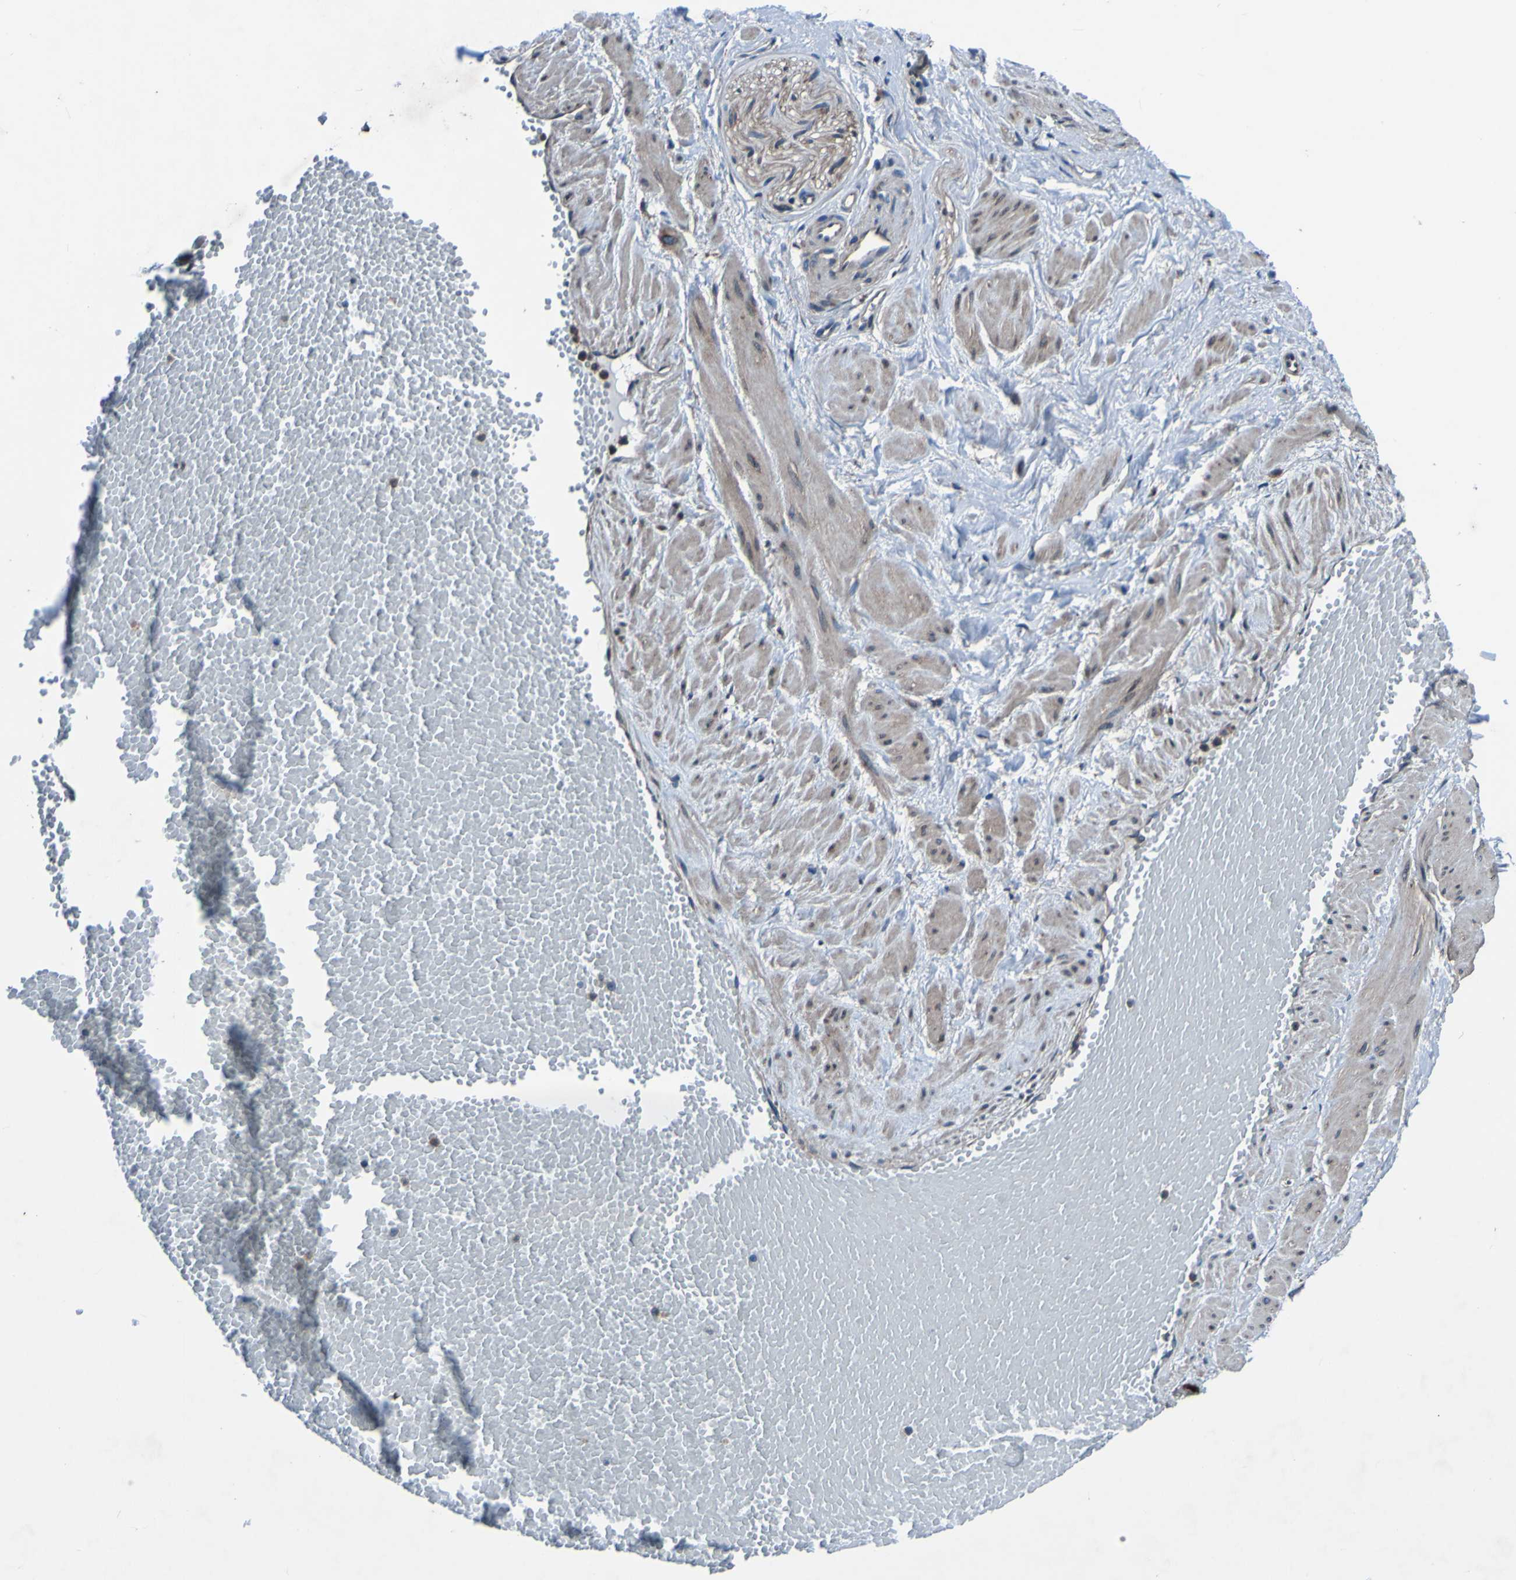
{"staining": {"intensity": "weak", "quantity": ">75%", "location": "cytoplasmic/membranous"}, "tissue": "adipose tissue", "cell_type": "Adipocytes", "image_type": "normal", "snomed": [{"axis": "morphology", "description": "Normal tissue, NOS"}, {"axis": "topography", "description": "Soft tissue"}, {"axis": "topography", "description": "Vascular tissue"}], "caption": "Immunohistochemistry (IHC) histopathology image of benign adipose tissue: adipose tissue stained using immunohistochemistry shows low levels of weak protein expression localized specifically in the cytoplasmic/membranous of adipocytes, appearing as a cytoplasmic/membranous brown color.", "gene": "RAB5B", "patient": {"sex": "female", "age": 35}}